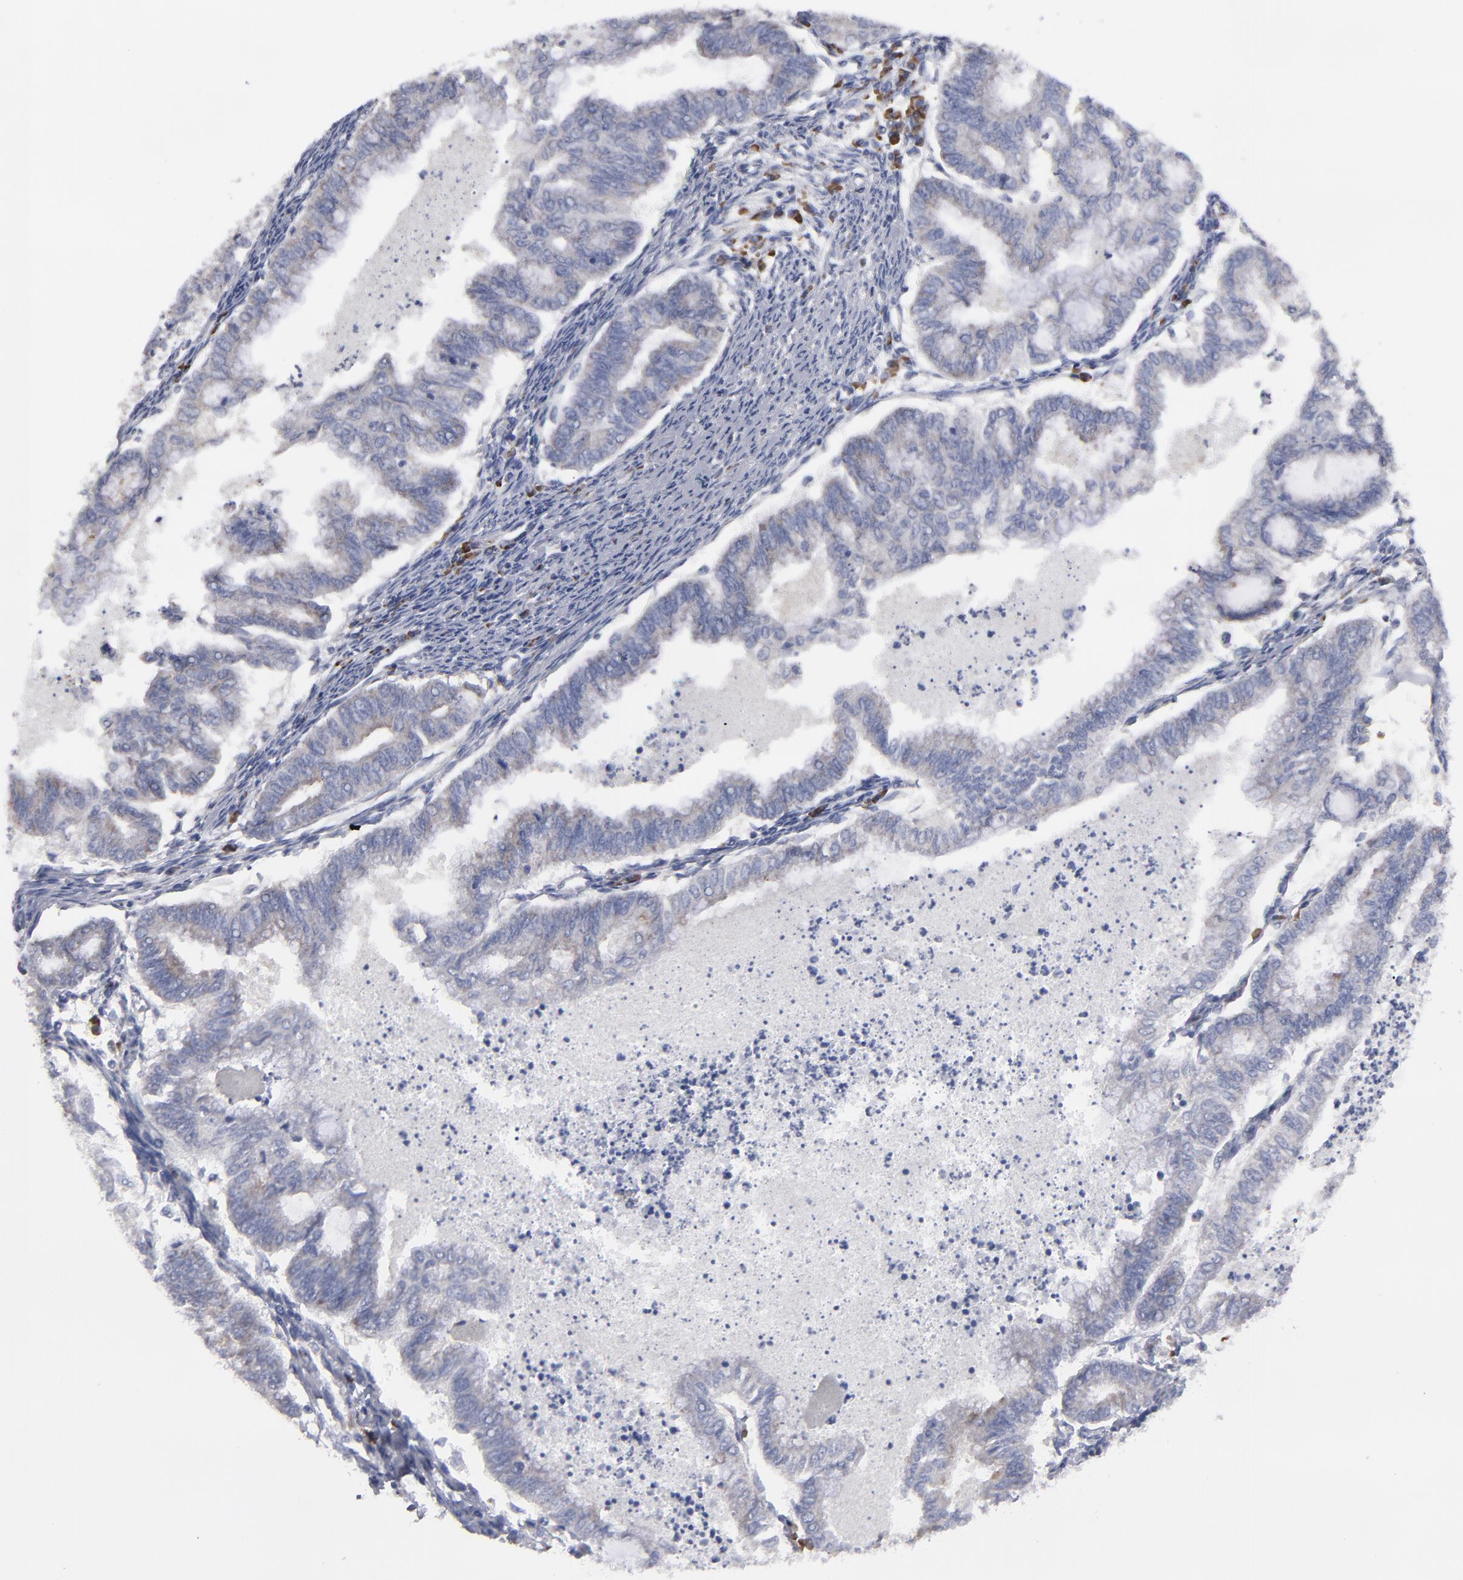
{"staining": {"intensity": "weak", "quantity": ">75%", "location": "cytoplasmic/membranous"}, "tissue": "endometrial cancer", "cell_type": "Tumor cells", "image_type": "cancer", "snomed": [{"axis": "morphology", "description": "Adenocarcinoma, NOS"}, {"axis": "topography", "description": "Endometrium"}], "caption": "This is a micrograph of immunohistochemistry staining of adenocarcinoma (endometrial), which shows weak staining in the cytoplasmic/membranous of tumor cells.", "gene": "CCDC80", "patient": {"sex": "female", "age": 79}}